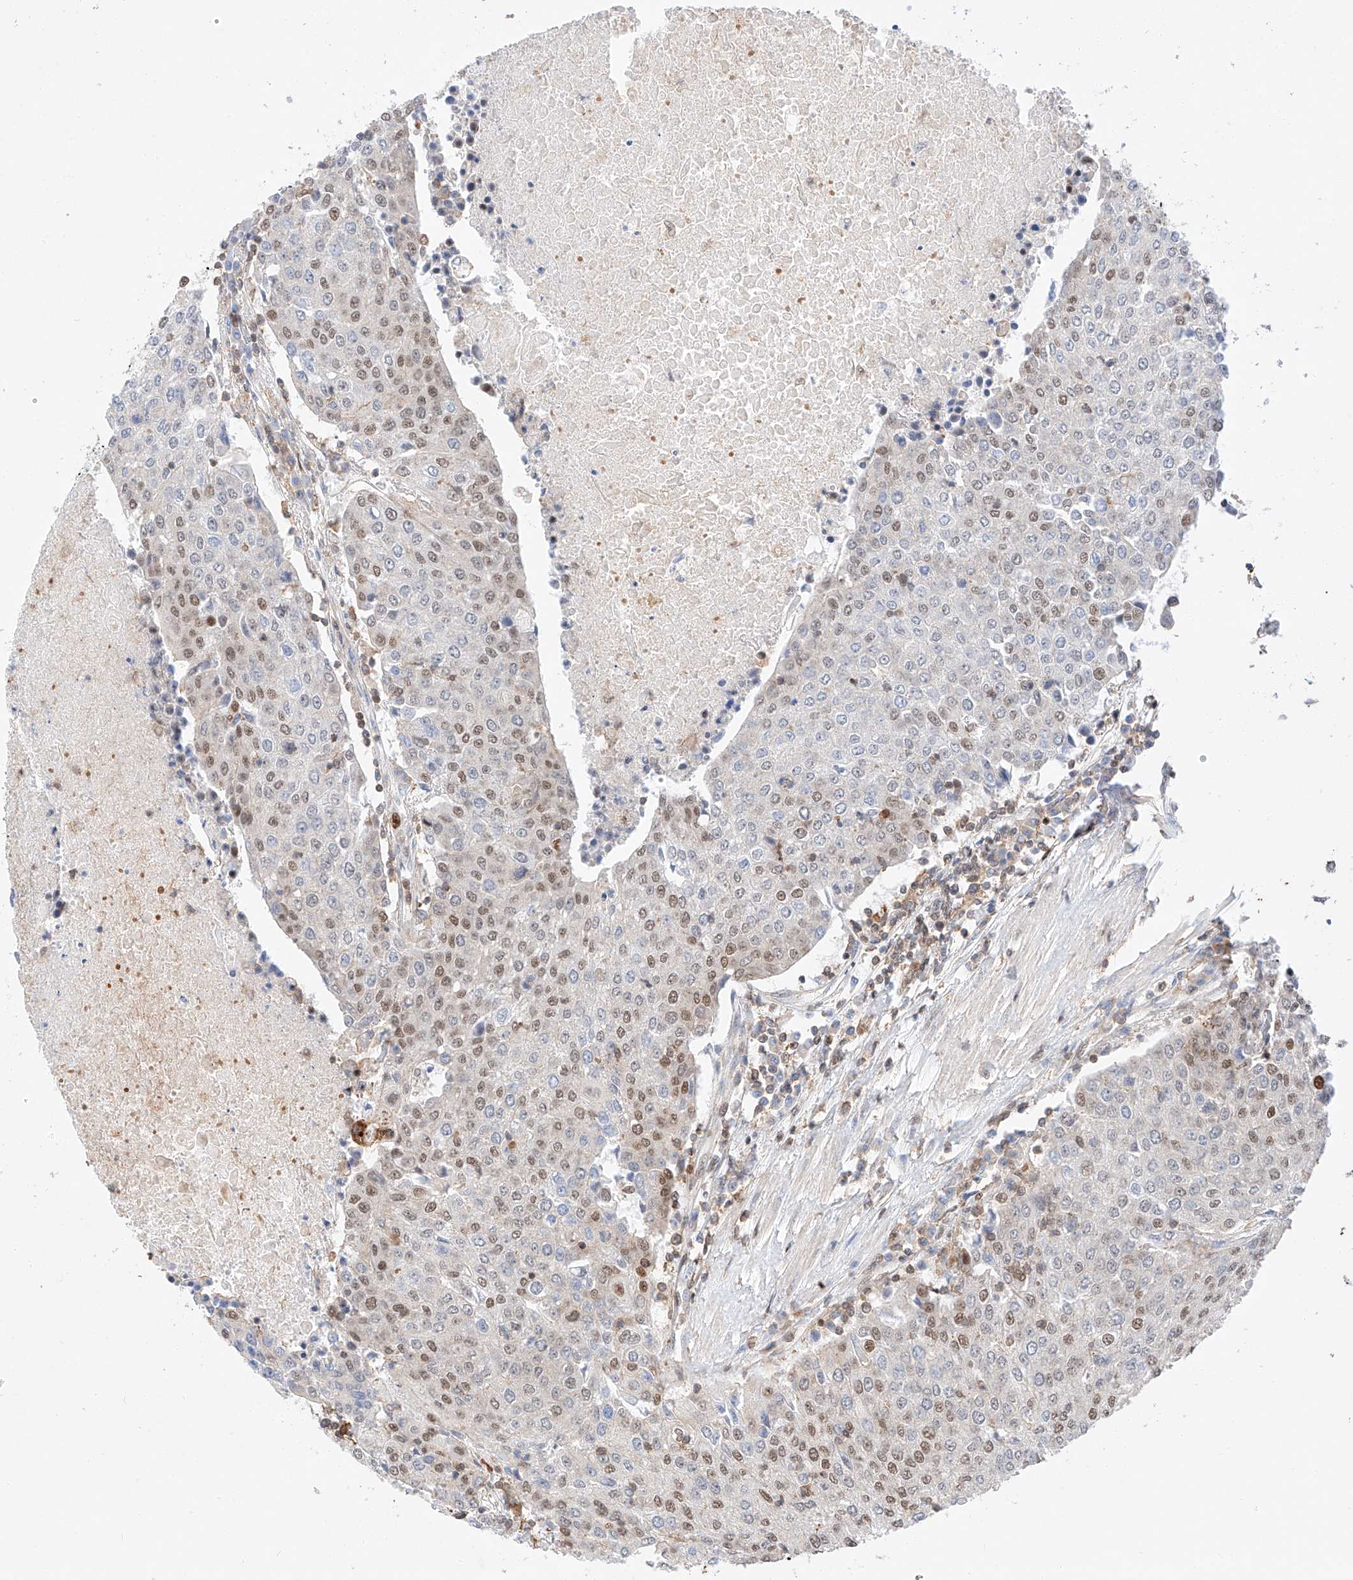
{"staining": {"intensity": "moderate", "quantity": "25%-75%", "location": "nuclear"}, "tissue": "urothelial cancer", "cell_type": "Tumor cells", "image_type": "cancer", "snomed": [{"axis": "morphology", "description": "Urothelial carcinoma, High grade"}, {"axis": "topography", "description": "Urinary bladder"}], "caption": "An IHC micrograph of tumor tissue is shown. Protein staining in brown highlights moderate nuclear positivity in high-grade urothelial carcinoma within tumor cells.", "gene": "HDAC9", "patient": {"sex": "female", "age": 85}}